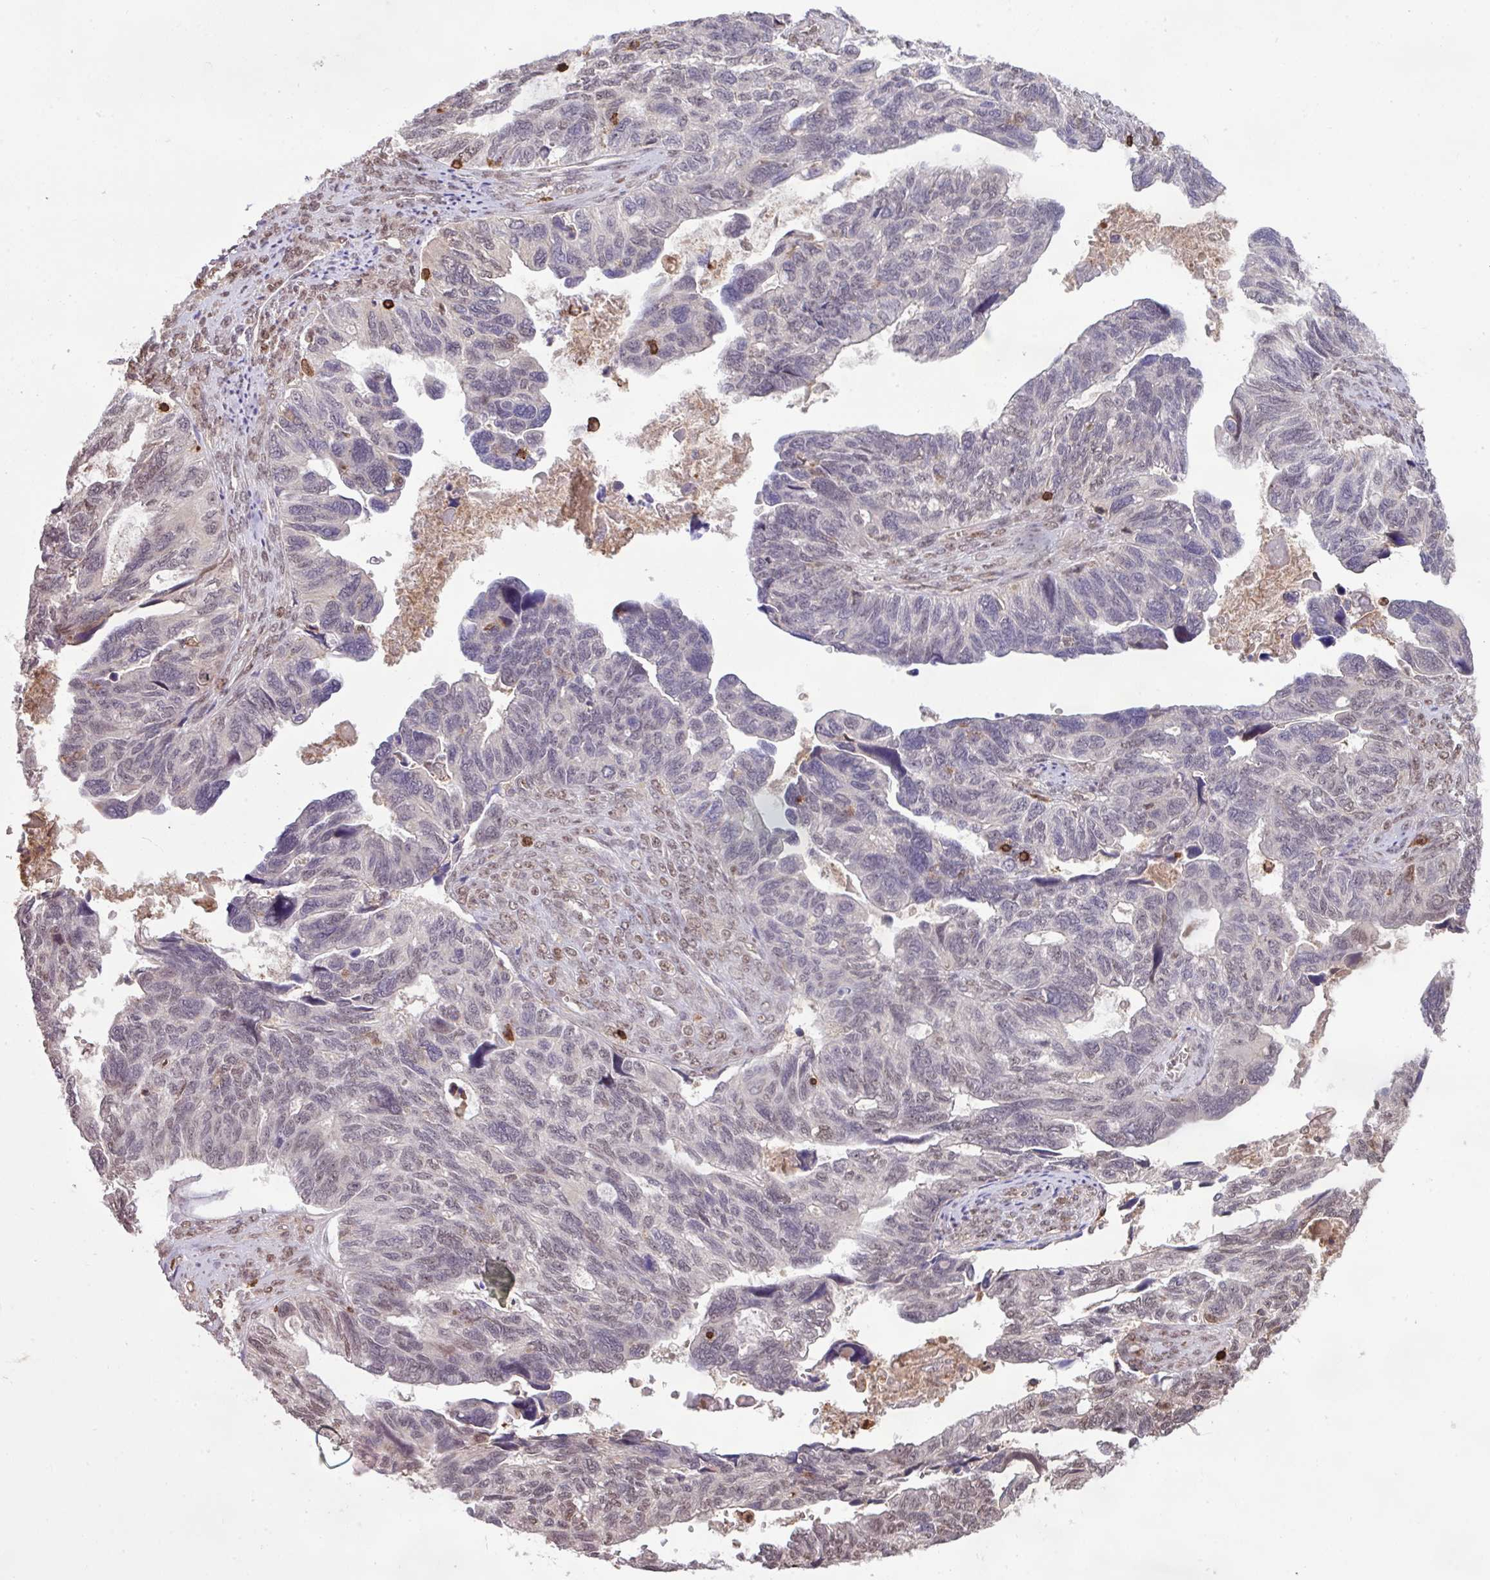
{"staining": {"intensity": "weak", "quantity": "<25%", "location": "nuclear"}, "tissue": "ovarian cancer", "cell_type": "Tumor cells", "image_type": "cancer", "snomed": [{"axis": "morphology", "description": "Cystadenocarcinoma, serous, NOS"}, {"axis": "topography", "description": "Ovary"}], "caption": "Immunohistochemistry (IHC) micrograph of ovarian cancer (serous cystadenocarcinoma) stained for a protein (brown), which shows no positivity in tumor cells.", "gene": "GON7", "patient": {"sex": "female", "age": 79}}